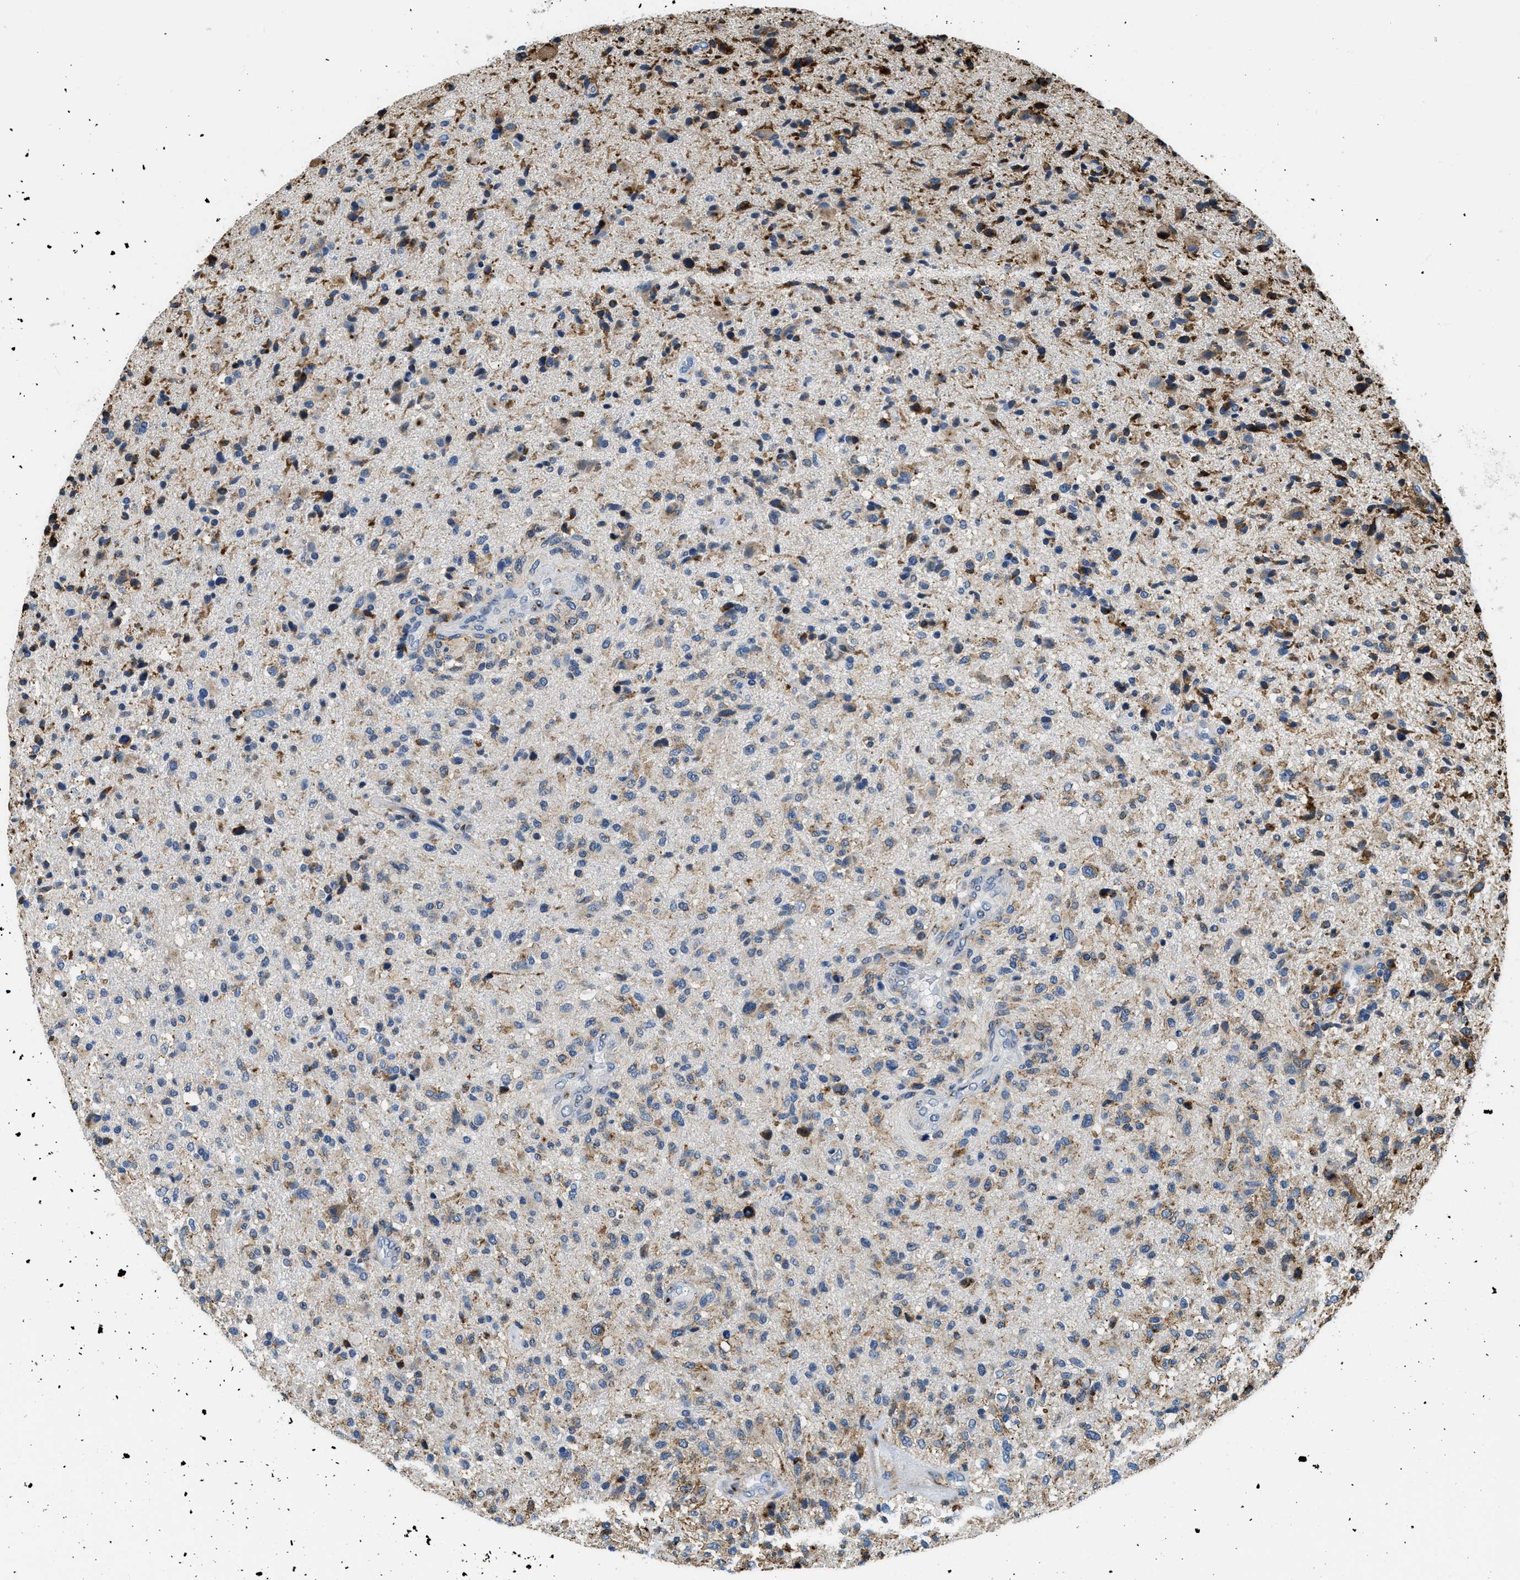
{"staining": {"intensity": "moderate", "quantity": "<25%", "location": "cytoplasmic/membranous"}, "tissue": "glioma", "cell_type": "Tumor cells", "image_type": "cancer", "snomed": [{"axis": "morphology", "description": "Glioma, malignant, High grade"}, {"axis": "topography", "description": "Brain"}], "caption": "This image demonstrates IHC staining of malignant glioma (high-grade), with low moderate cytoplasmic/membranous staining in approximately <25% of tumor cells.", "gene": "LRP1", "patient": {"sex": "male", "age": 72}}